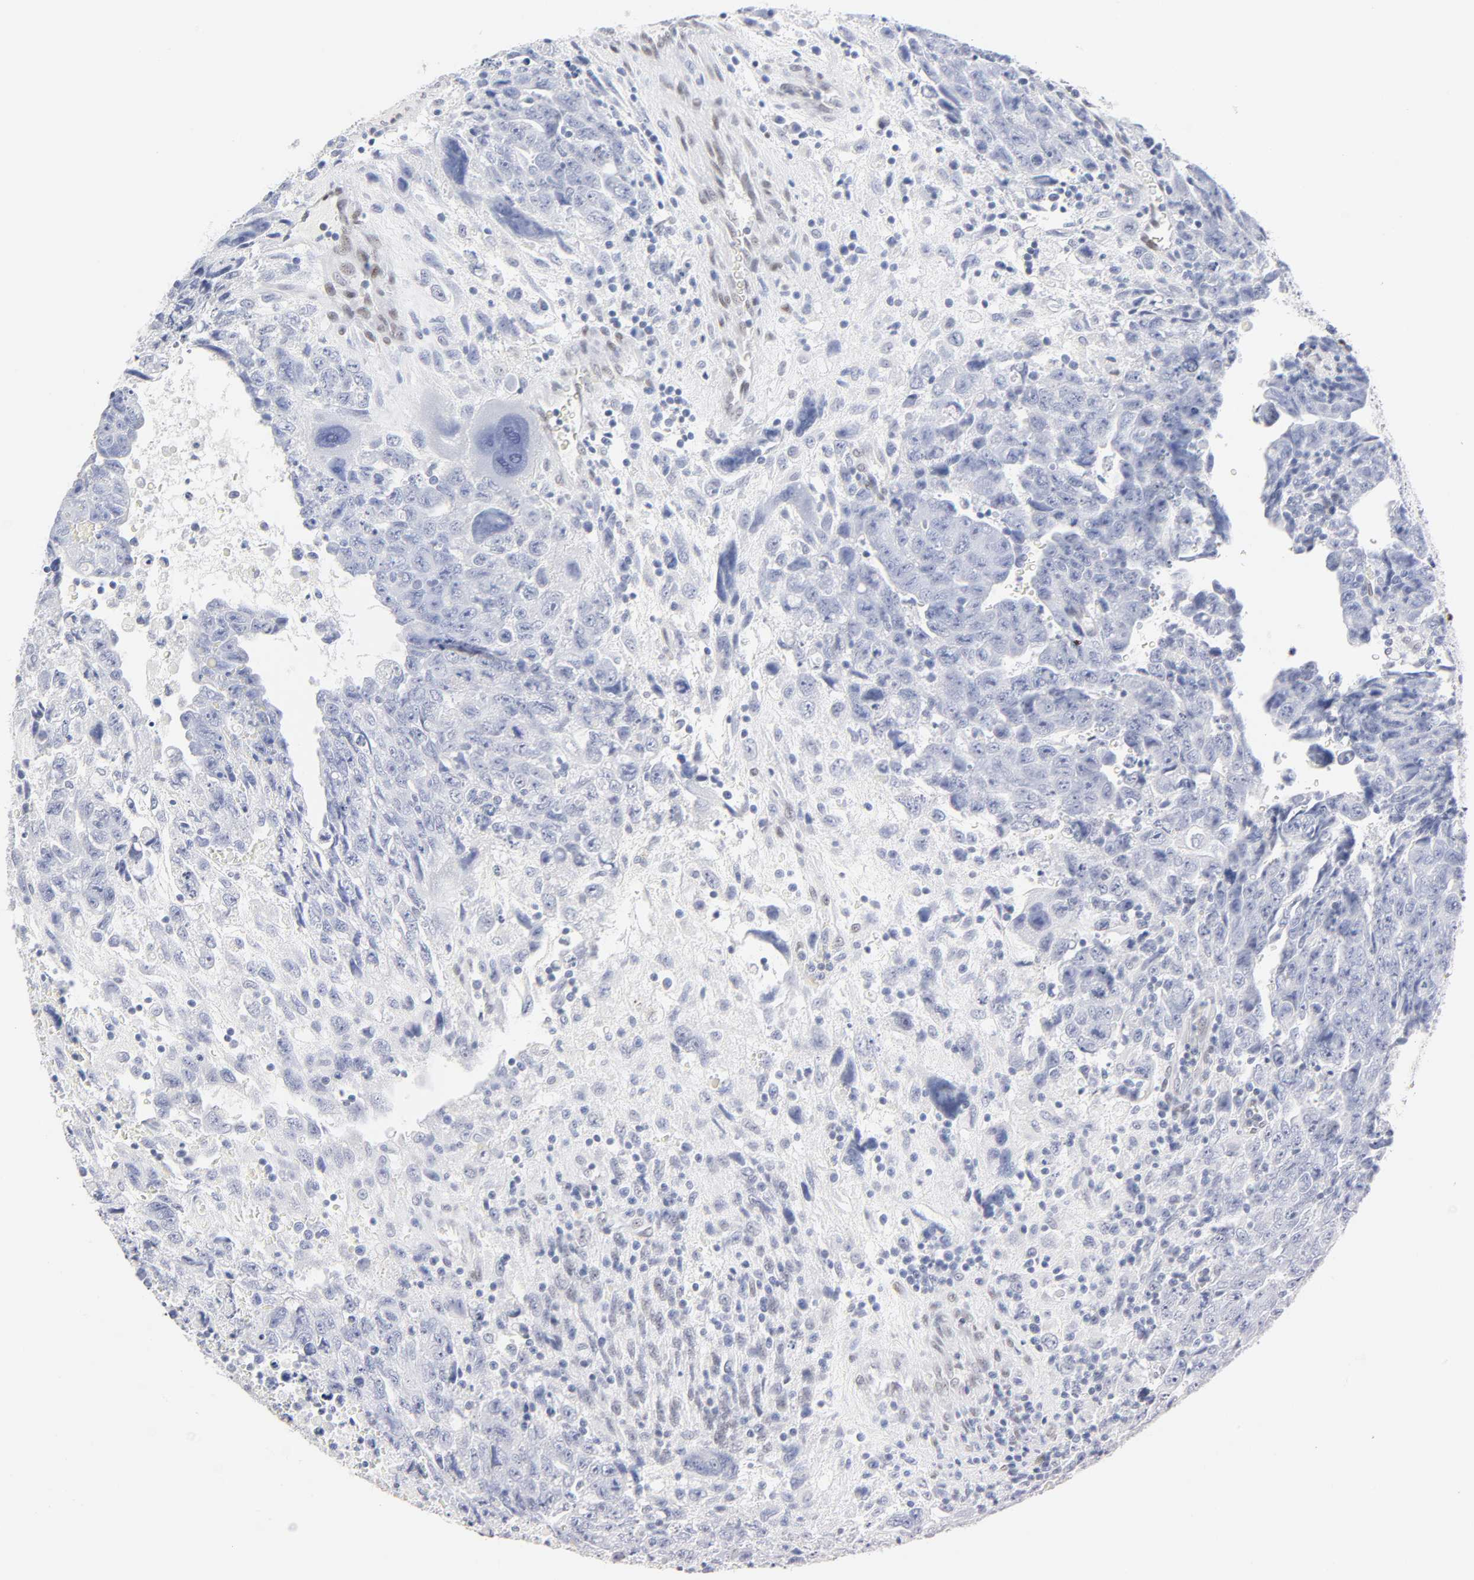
{"staining": {"intensity": "negative", "quantity": "none", "location": "none"}, "tissue": "testis cancer", "cell_type": "Tumor cells", "image_type": "cancer", "snomed": [{"axis": "morphology", "description": "Carcinoma, Embryonal, NOS"}, {"axis": "topography", "description": "Testis"}], "caption": "High power microscopy image of an immunohistochemistry histopathology image of testis cancer, revealing no significant positivity in tumor cells.", "gene": "NFIC", "patient": {"sex": "male", "age": 28}}